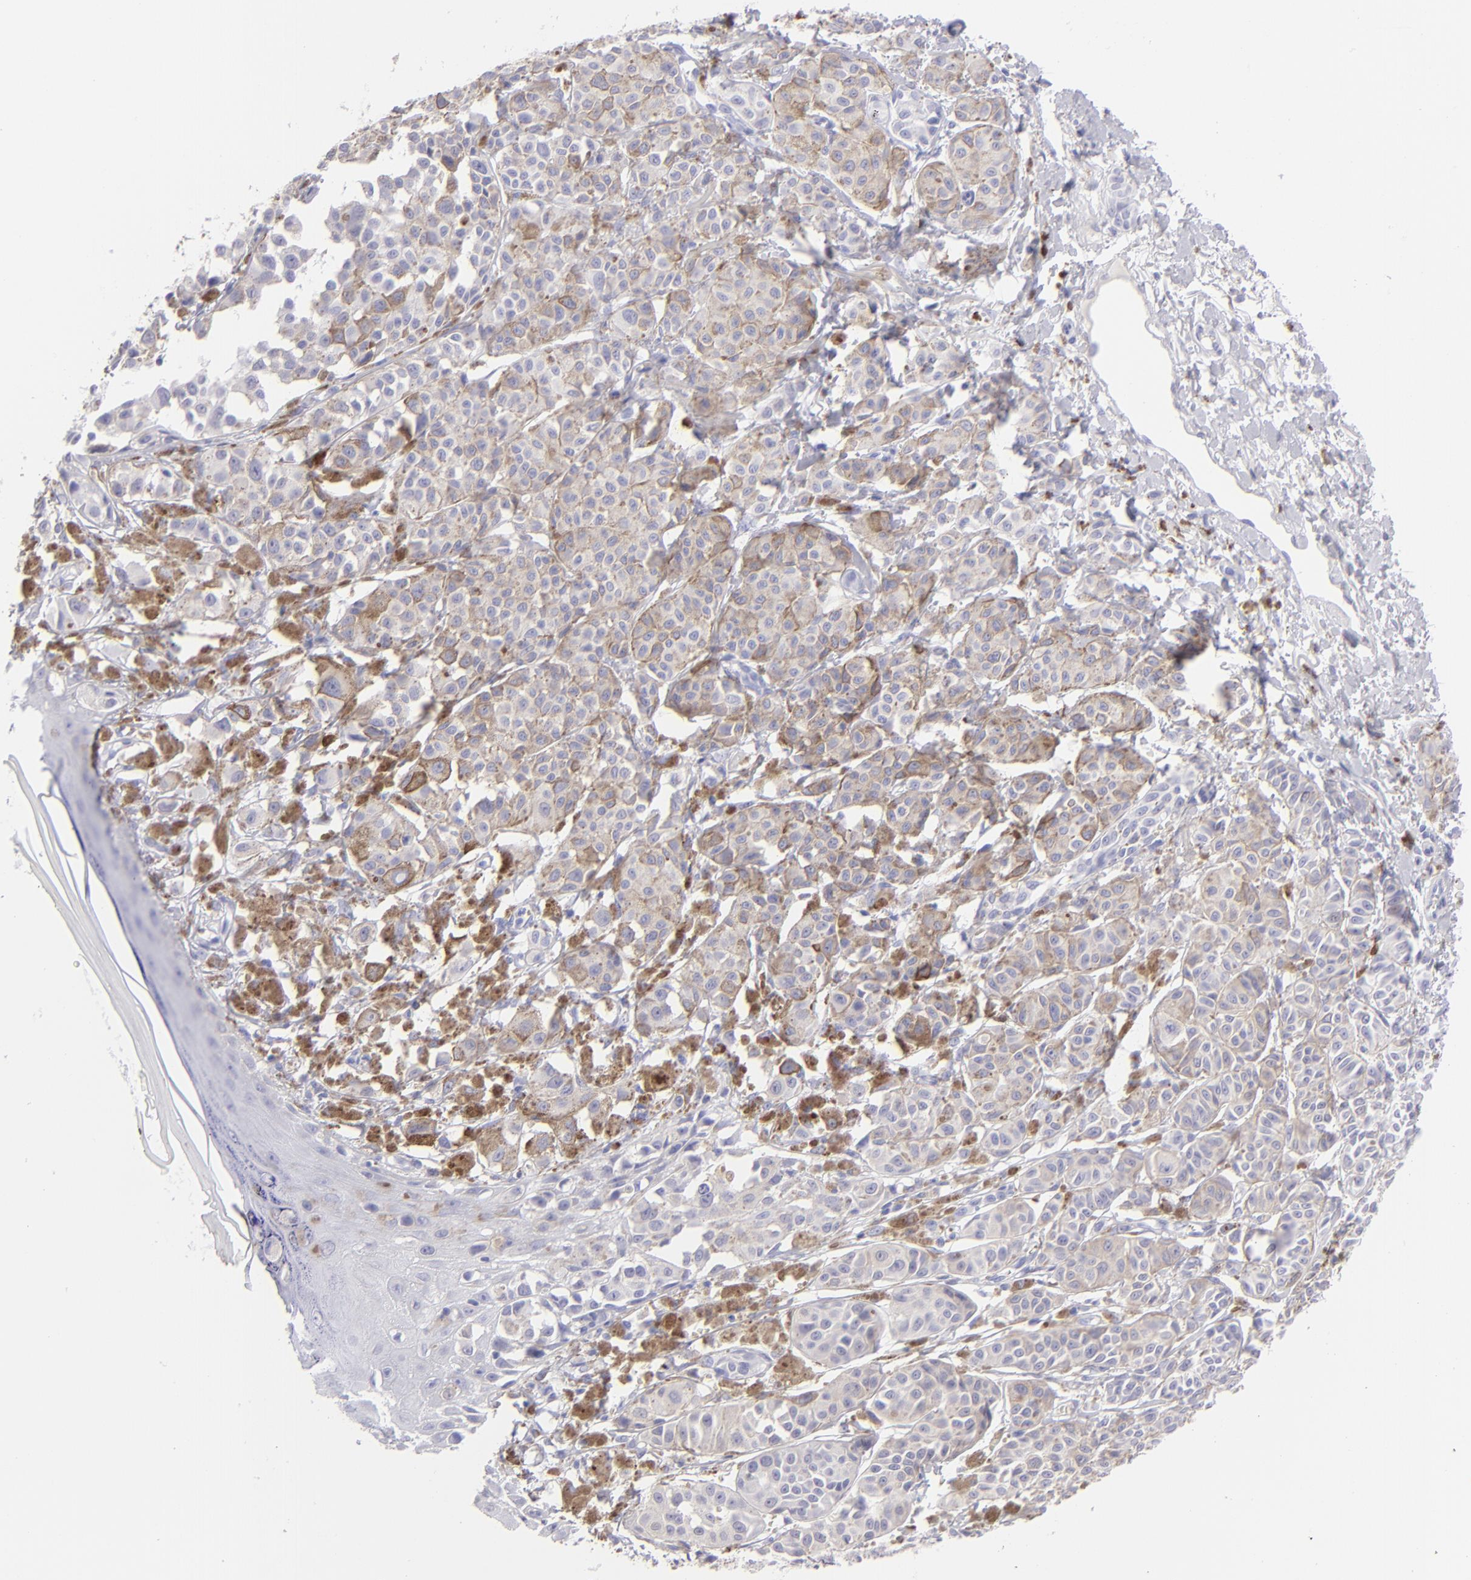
{"staining": {"intensity": "negative", "quantity": "none", "location": "none"}, "tissue": "melanoma", "cell_type": "Tumor cells", "image_type": "cancer", "snomed": [{"axis": "morphology", "description": "Malignant melanoma, NOS"}, {"axis": "topography", "description": "Skin"}], "caption": "IHC image of melanoma stained for a protein (brown), which shows no expression in tumor cells. Brightfield microscopy of immunohistochemistry stained with DAB (brown) and hematoxylin (blue), captured at high magnification.", "gene": "SLC1A2", "patient": {"sex": "male", "age": 76}}